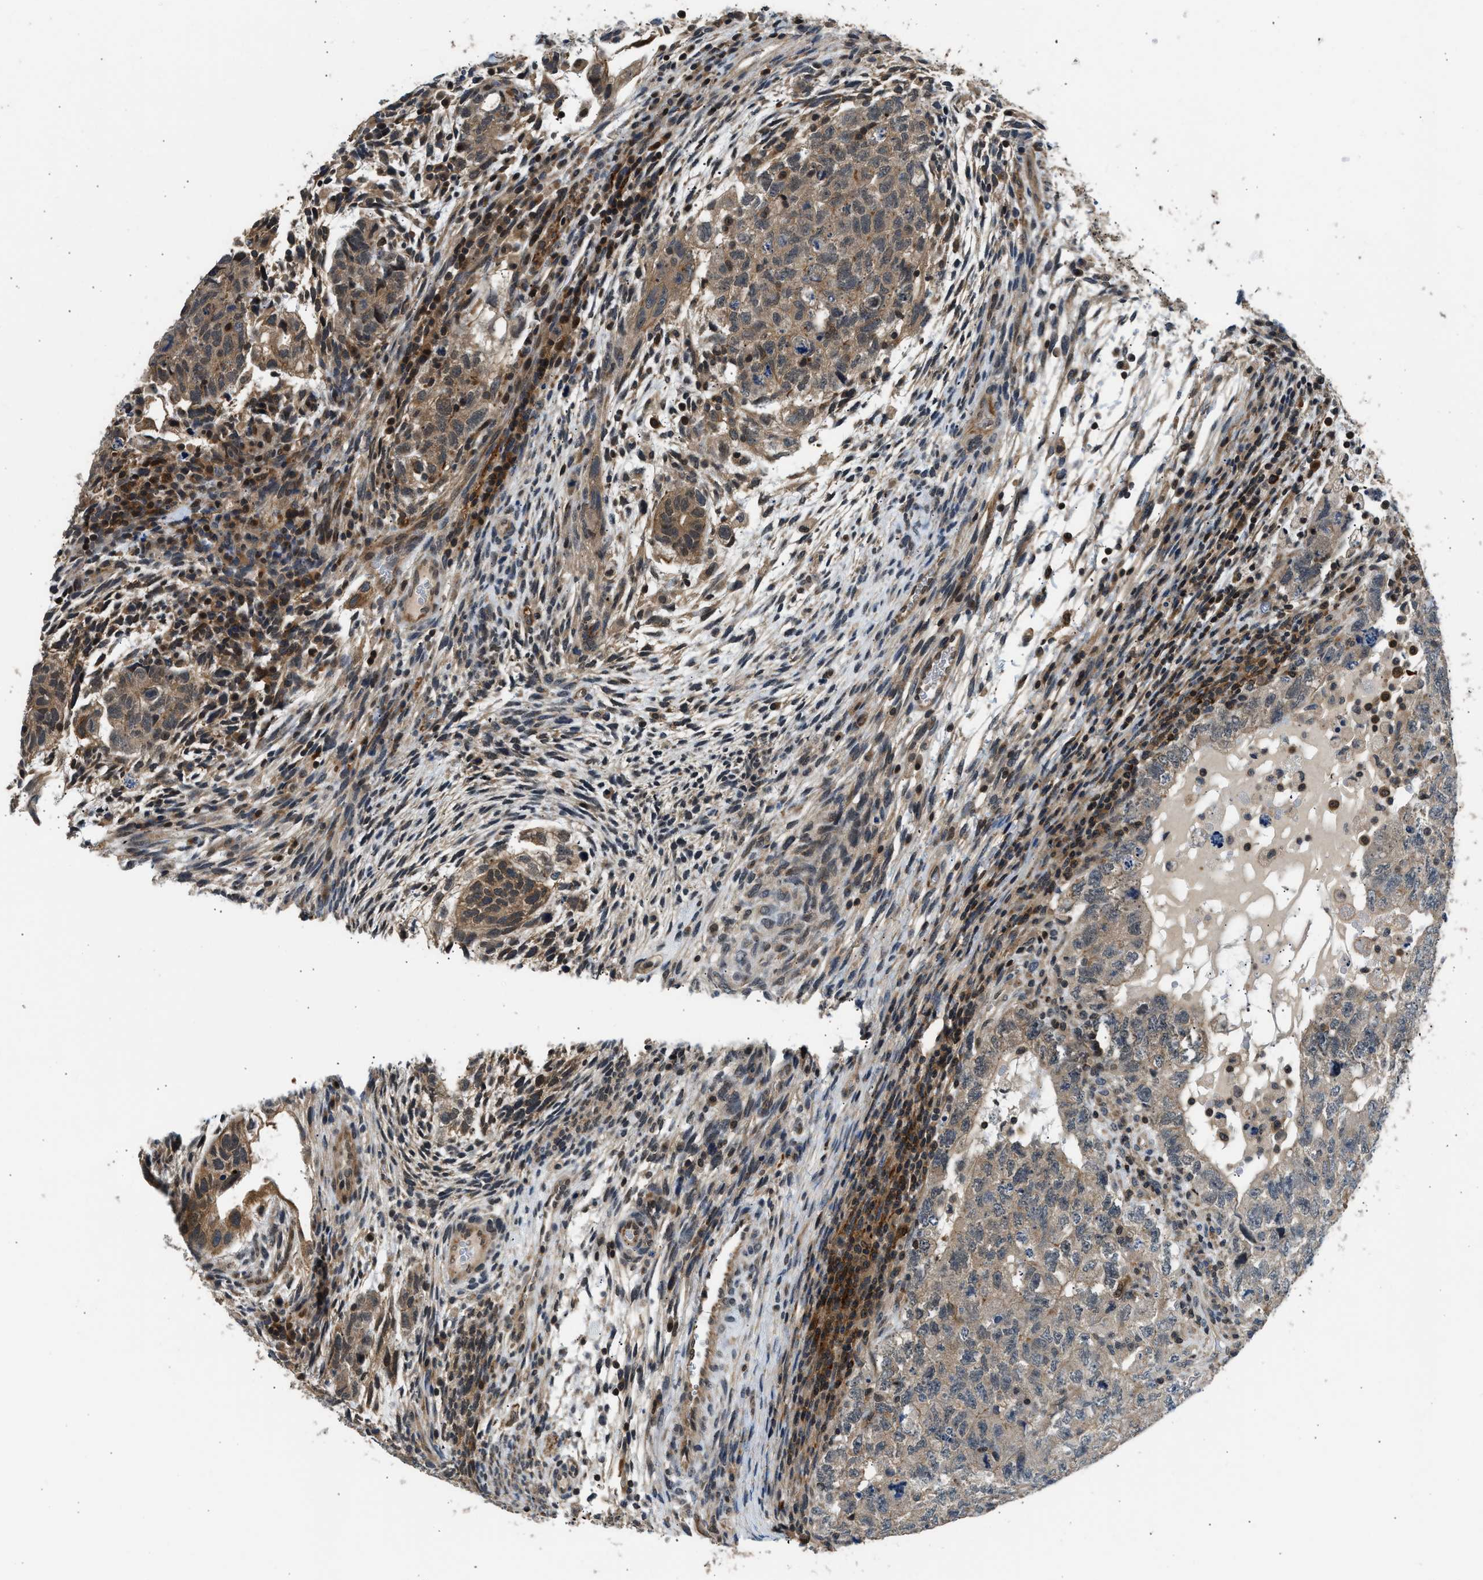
{"staining": {"intensity": "weak", "quantity": ">75%", "location": "cytoplasmic/membranous"}, "tissue": "testis cancer", "cell_type": "Tumor cells", "image_type": "cancer", "snomed": [{"axis": "morphology", "description": "Carcinoma, Embryonal, NOS"}, {"axis": "topography", "description": "Testis"}], "caption": "Testis embryonal carcinoma was stained to show a protein in brown. There is low levels of weak cytoplasmic/membranous expression in about >75% of tumor cells.", "gene": "MTMR1", "patient": {"sex": "male", "age": 36}}